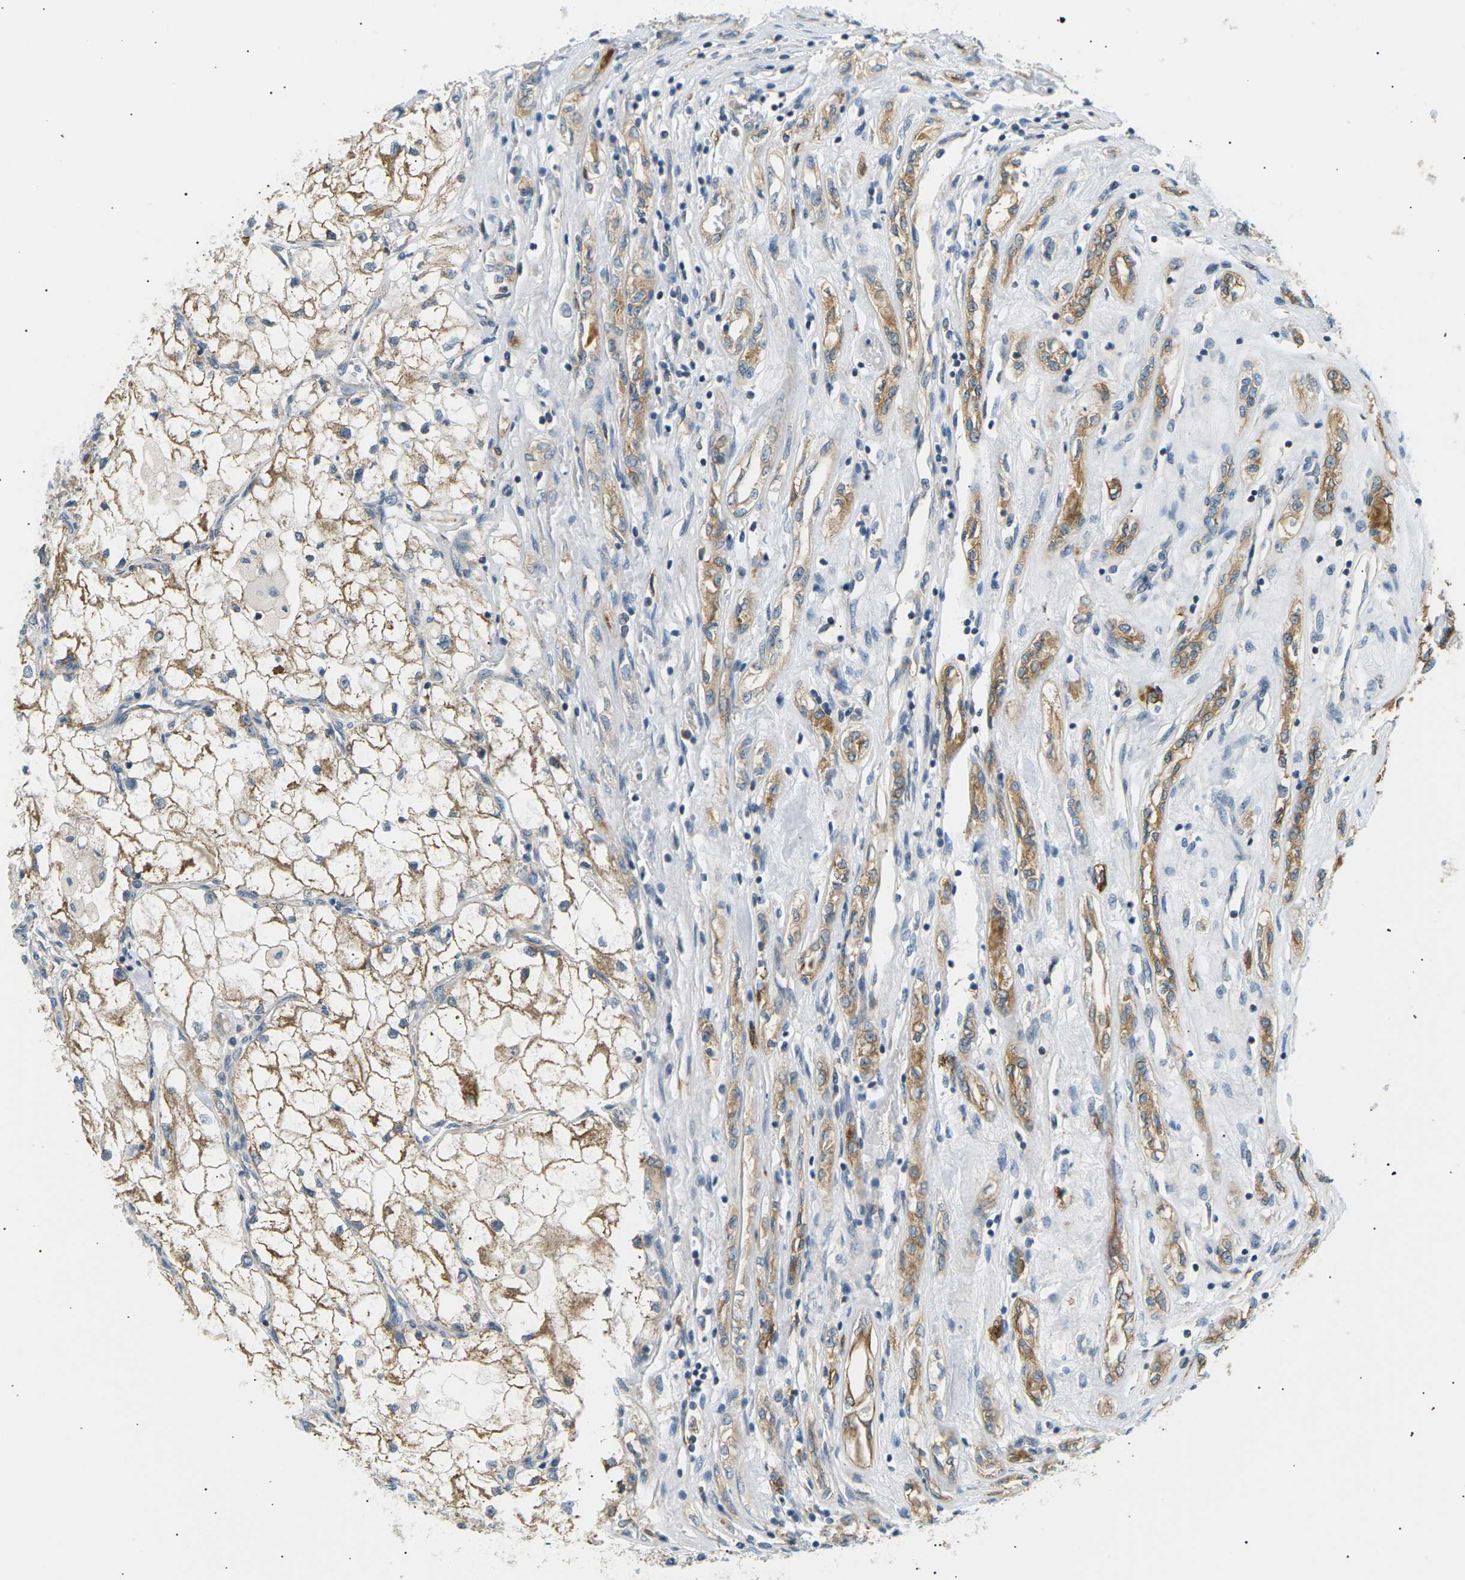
{"staining": {"intensity": "moderate", "quantity": ">75%", "location": "cytoplasmic/membranous"}, "tissue": "renal cancer", "cell_type": "Tumor cells", "image_type": "cancer", "snomed": [{"axis": "morphology", "description": "Adenocarcinoma, NOS"}, {"axis": "topography", "description": "Kidney"}], "caption": "This micrograph exhibits adenocarcinoma (renal) stained with IHC to label a protein in brown. The cytoplasmic/membranous of tumor cells show moderate positivity for the protein. Nuclei are counter-stained blue.", "gene": "TBC1D8", "patient": {"sex": "female", "age": 70}}